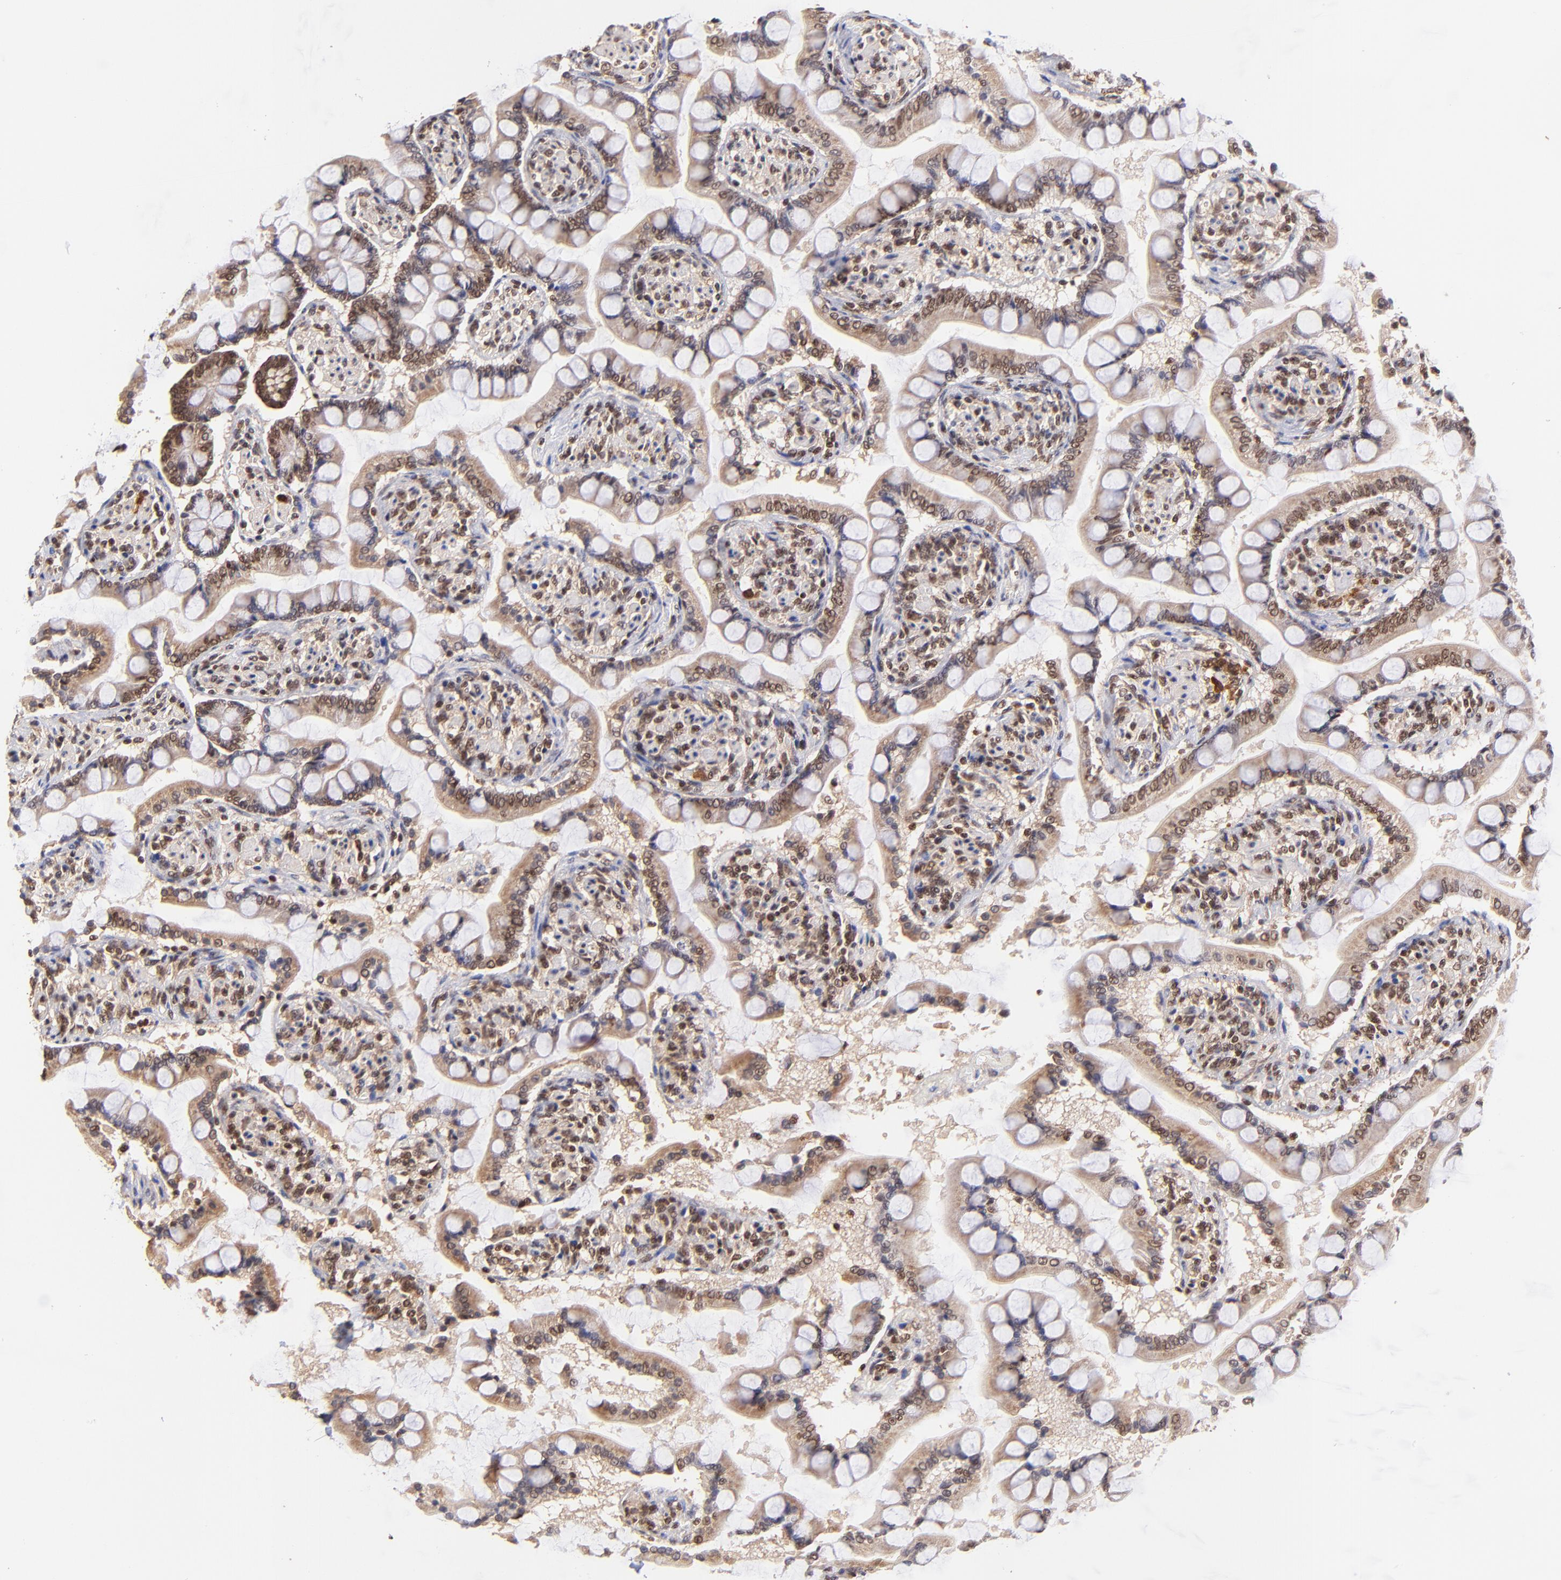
{"staining": {"intensity": "moderate", "quantity": ">75%", "location": "cytoplasmic/membranous,nuclear"}, "tissue": "small intestine", "cell_type": "Glandular cells", "image_type": "normal", "snomed": [{"axis": "morphology", "description": "Normal tissue, NOS"}, {"axis": "topography", "description": "Small intestine"}], "caption": "A medium amount of moderate cytoplasmic/membranous,nuclear positivity is appreciated in approximately >75% of glandular cells in normal small intestine. (Brightfield microscopy of DAB IHC at high magnification).", "gene": "WDR25", "patient": {"sex": "male", "age": 41}}